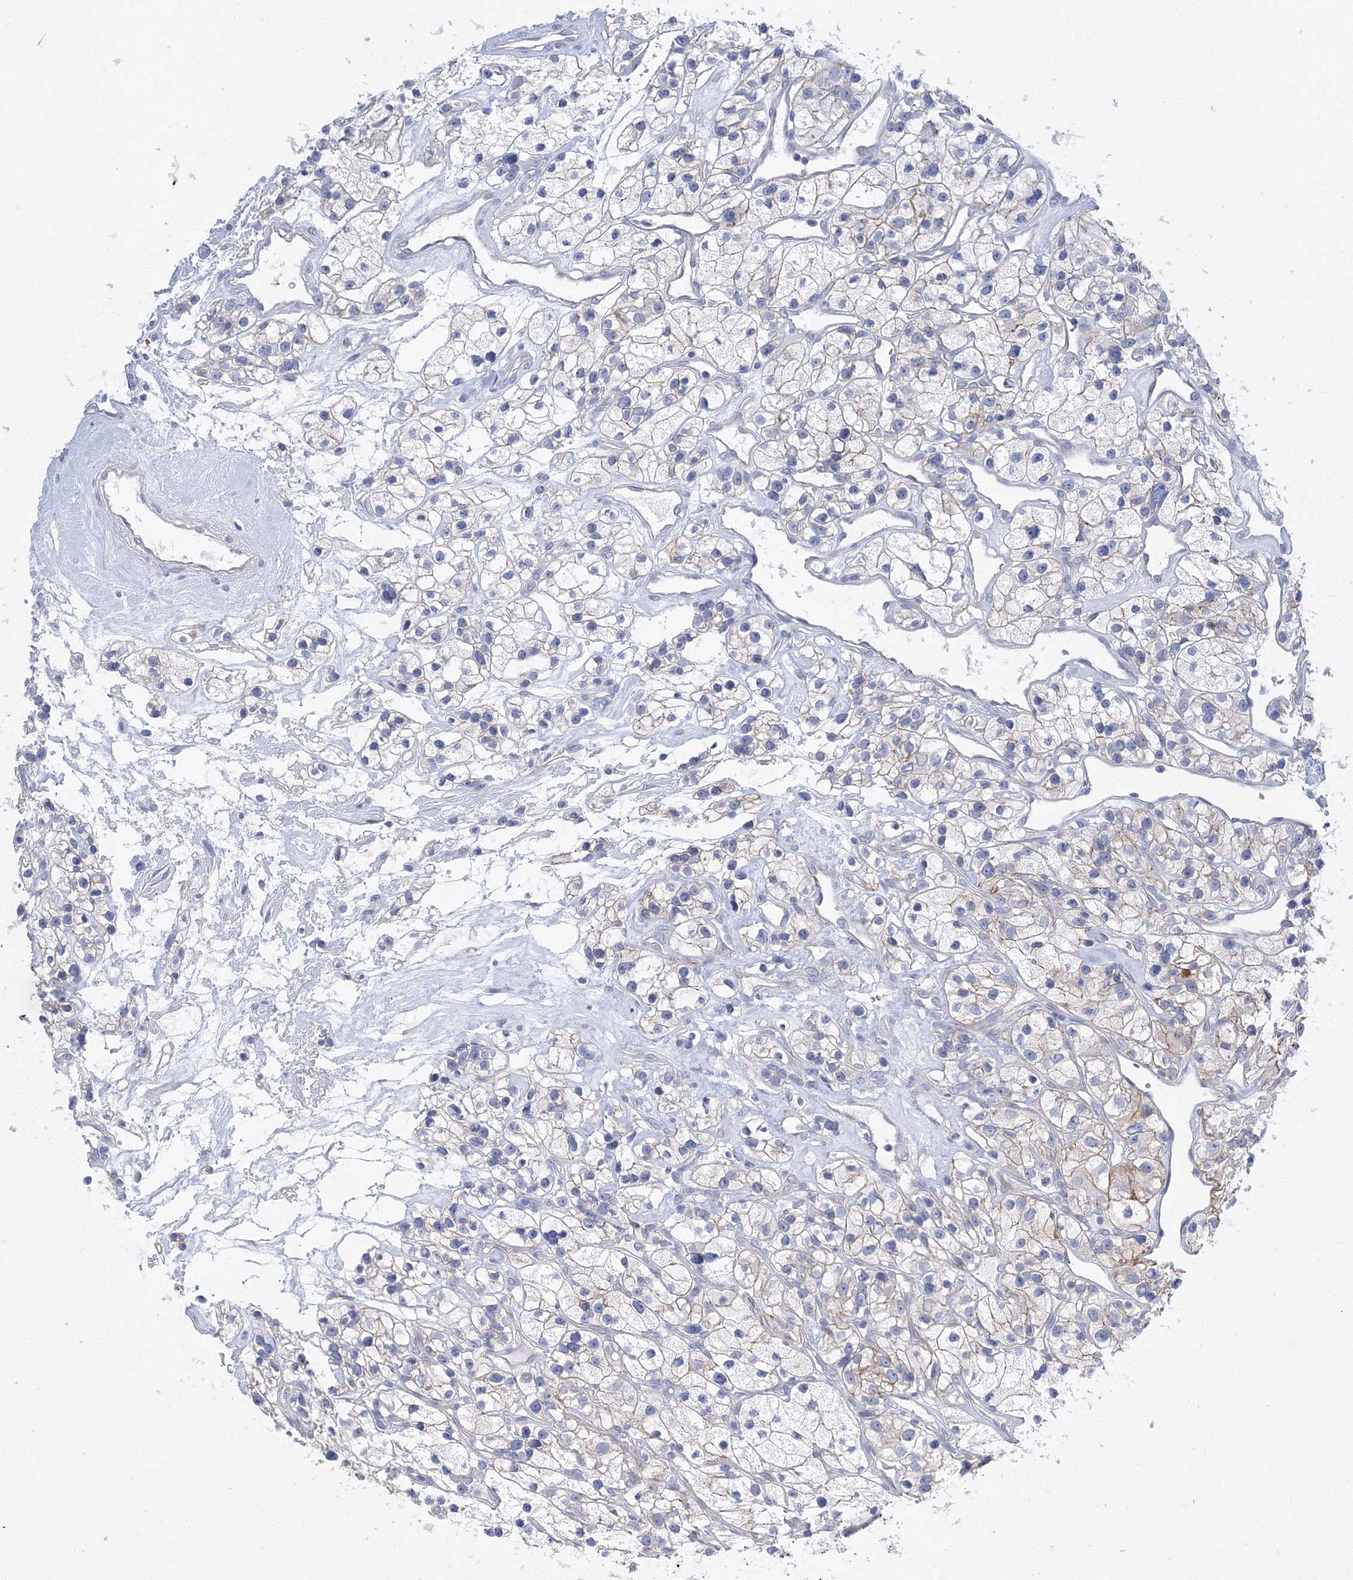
{"staining": {"intensity": "negative", "quantity": "none", "location": "none"}, "tissue": "renal cancer", "cell_type": "Tumor cells", "image_type": "cancer", "snomed": [{"axis": "morphology", "description": "Adenocarcinoma, NOS"}, {"axis": "topography", "description": "Kidney"}], "caption": "IHC micrograph of neoplastic tissue: renal adenocarcinoma stained with DAB demonstrates no significant protein staining in tumor cells. (Brightfield microscopy of DAB IHC at high magnification).", "gene": "AASDH", "patient": {"sex": "female", "age": 57}}